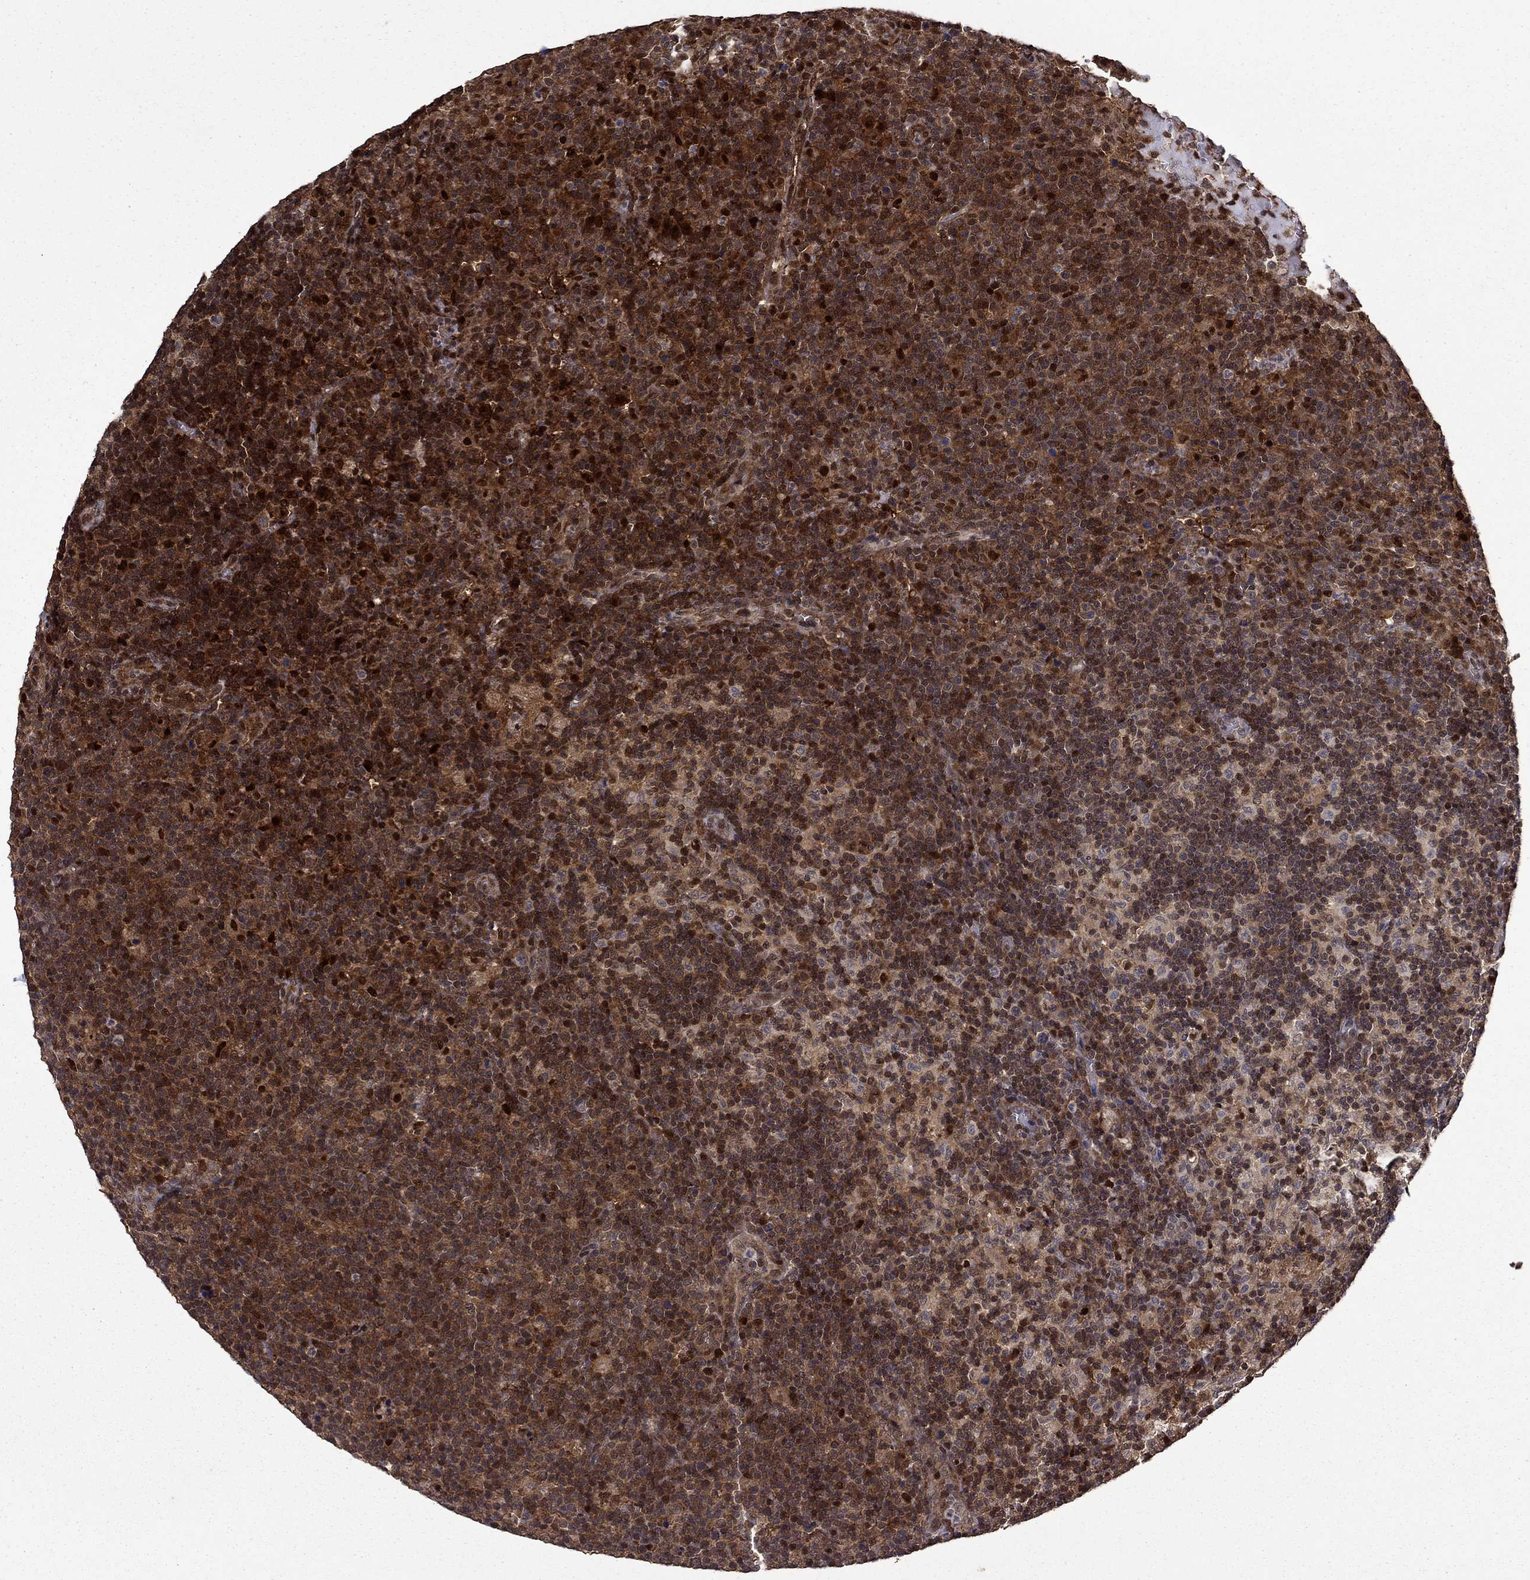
{"staining": {"intensity": "strong", "quantity": "<25%", "location": "cytoplasmic/membranous,nuclear"}, "tissue": "lymphoma", "cell_type": "Tumor cells", "image_type": "cancer", "snomed": [{"axis": "morphology", "description": "Malignant lymphoma, non-Hodgkin's type, High grade"}, {"axis": "topography", "description": "Lymph node"}], "caption": "A photomicrograph showing strong cytoplasmic/membranous and nuclear staining in approximately <25% of tumor cells in high-grade malignant lymphoma, non-Hodgkin's type, as visualized by brown immunohistochemical staining.", "gene": "APPBP2", "patient": {"sex": "male", "age": 61}}